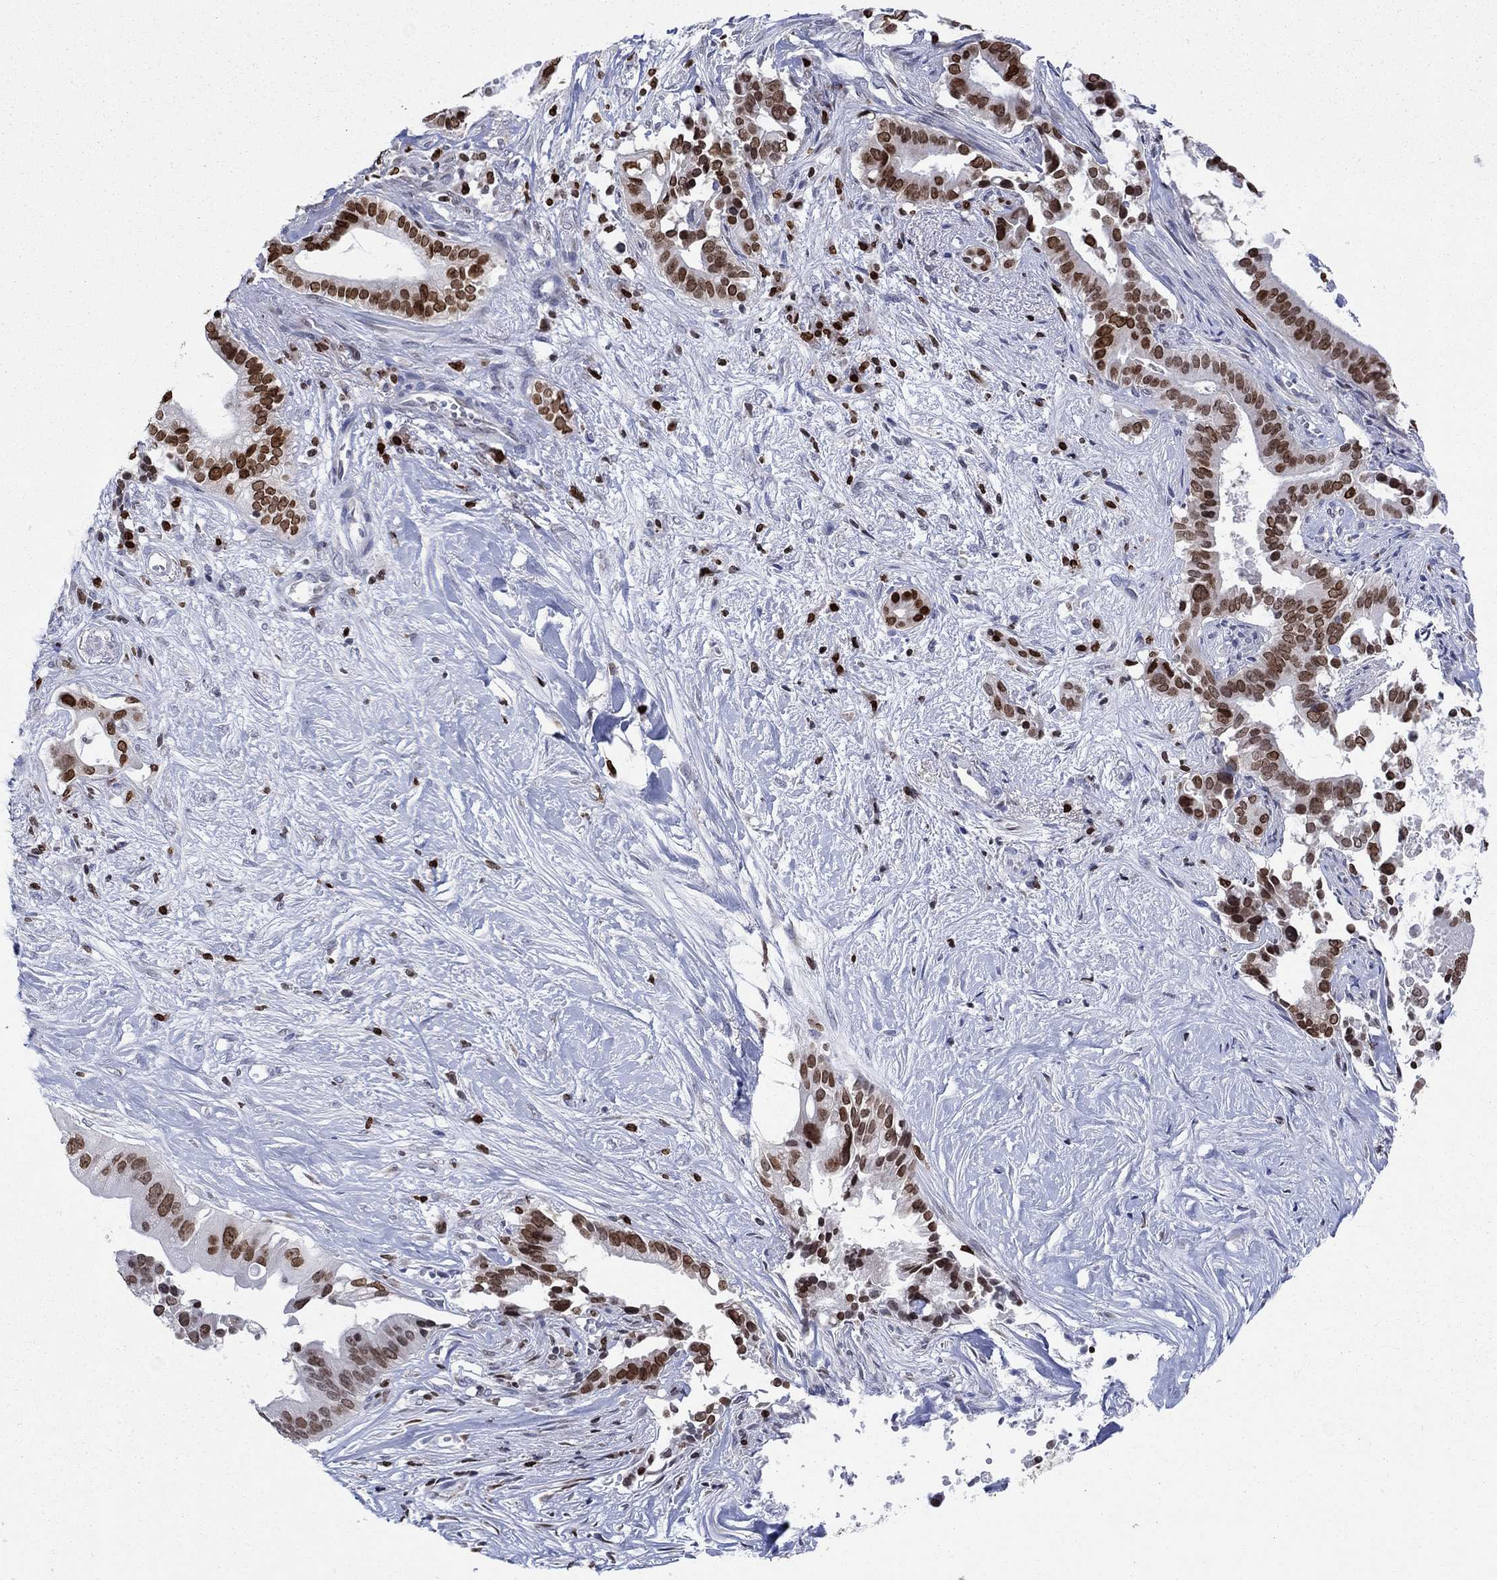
{"staining": {"intensity": "strong", "quantity": "25%-75%", "location": "nuclear"}, "tissue": "pancreatic cancer", "cell_type": "Tumor cells", "image_type": "cancer", "snomed": [{"axis": "morphology", "description": "Adenocarcinoma, NOS"}, {"axis": "topography", "description": "Pancreas"}], "caption": "Immunohistochemical staining of human pancreatic adenocarcinoma reveals strong nuclear protein staining in about 25%-75% of tumor cells. Using DAB (brown) and hematoxylin (blue) stains, captured at high magnification using brightfield microscopy.", "gene": "HMGA1", "patient": {"sex": "male", "age": 61}}